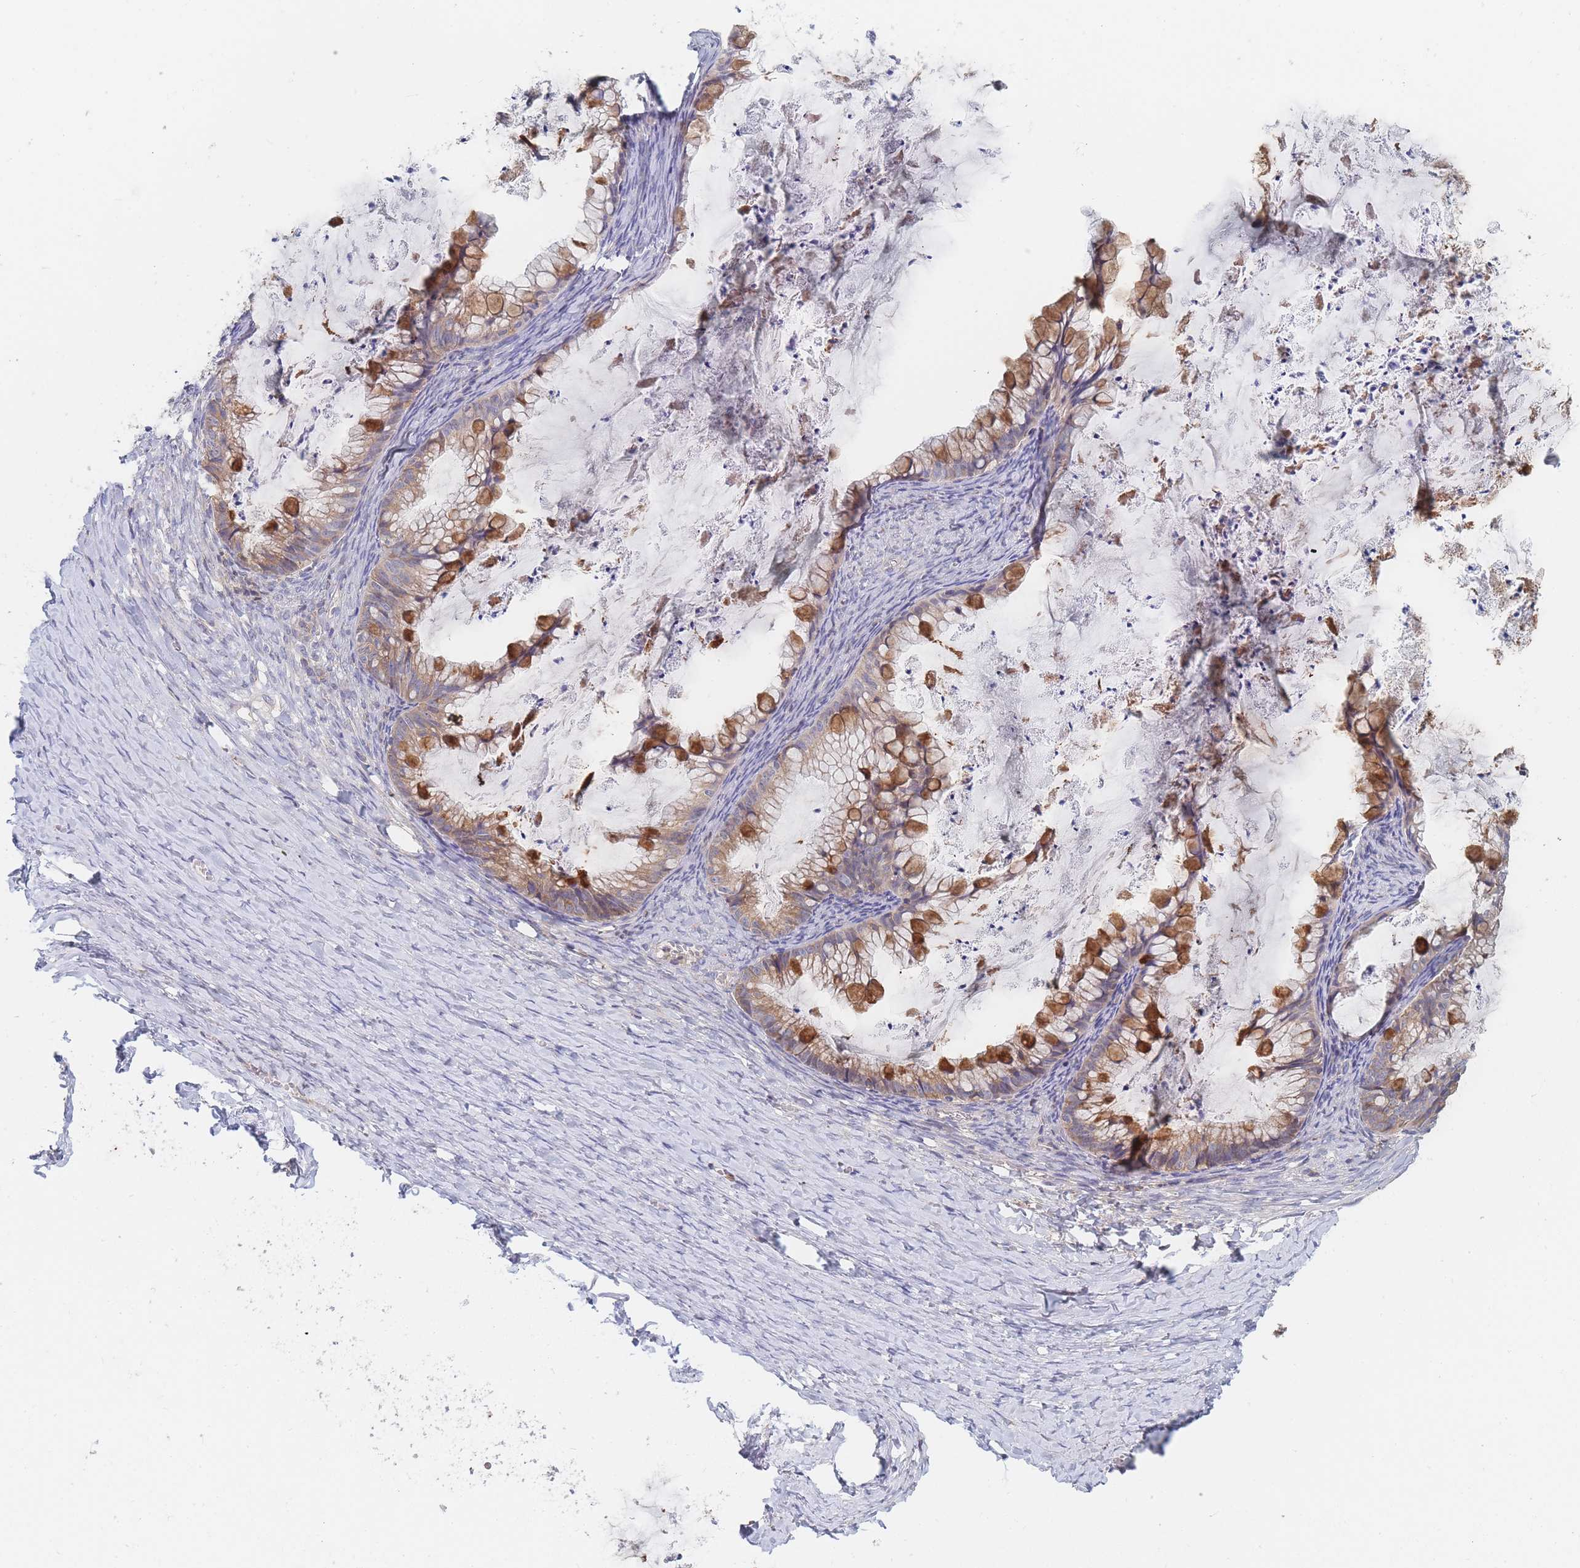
{"staining": {"intensity": "moderate", "quantity": ">75%", "location": "cytoplasmic/membranous"}, "tissue": "ovarian cancer", "cell_type": "Tumor cells", "image_type": "cancer", "snomed": [{"axis": "morphology", "description": "Cystadenocarcinoma, mucinous, NOS"}, {"axis": "topography", "description": "Ovary"}], "caption": "IHC of human ovarian cancer shows medium levels of moderate cytoplasmic/membranous positivity in approximately >75% of tumor cells.", "gene": "PPP6C", "patient": {"sex": "female", "age": 35}}